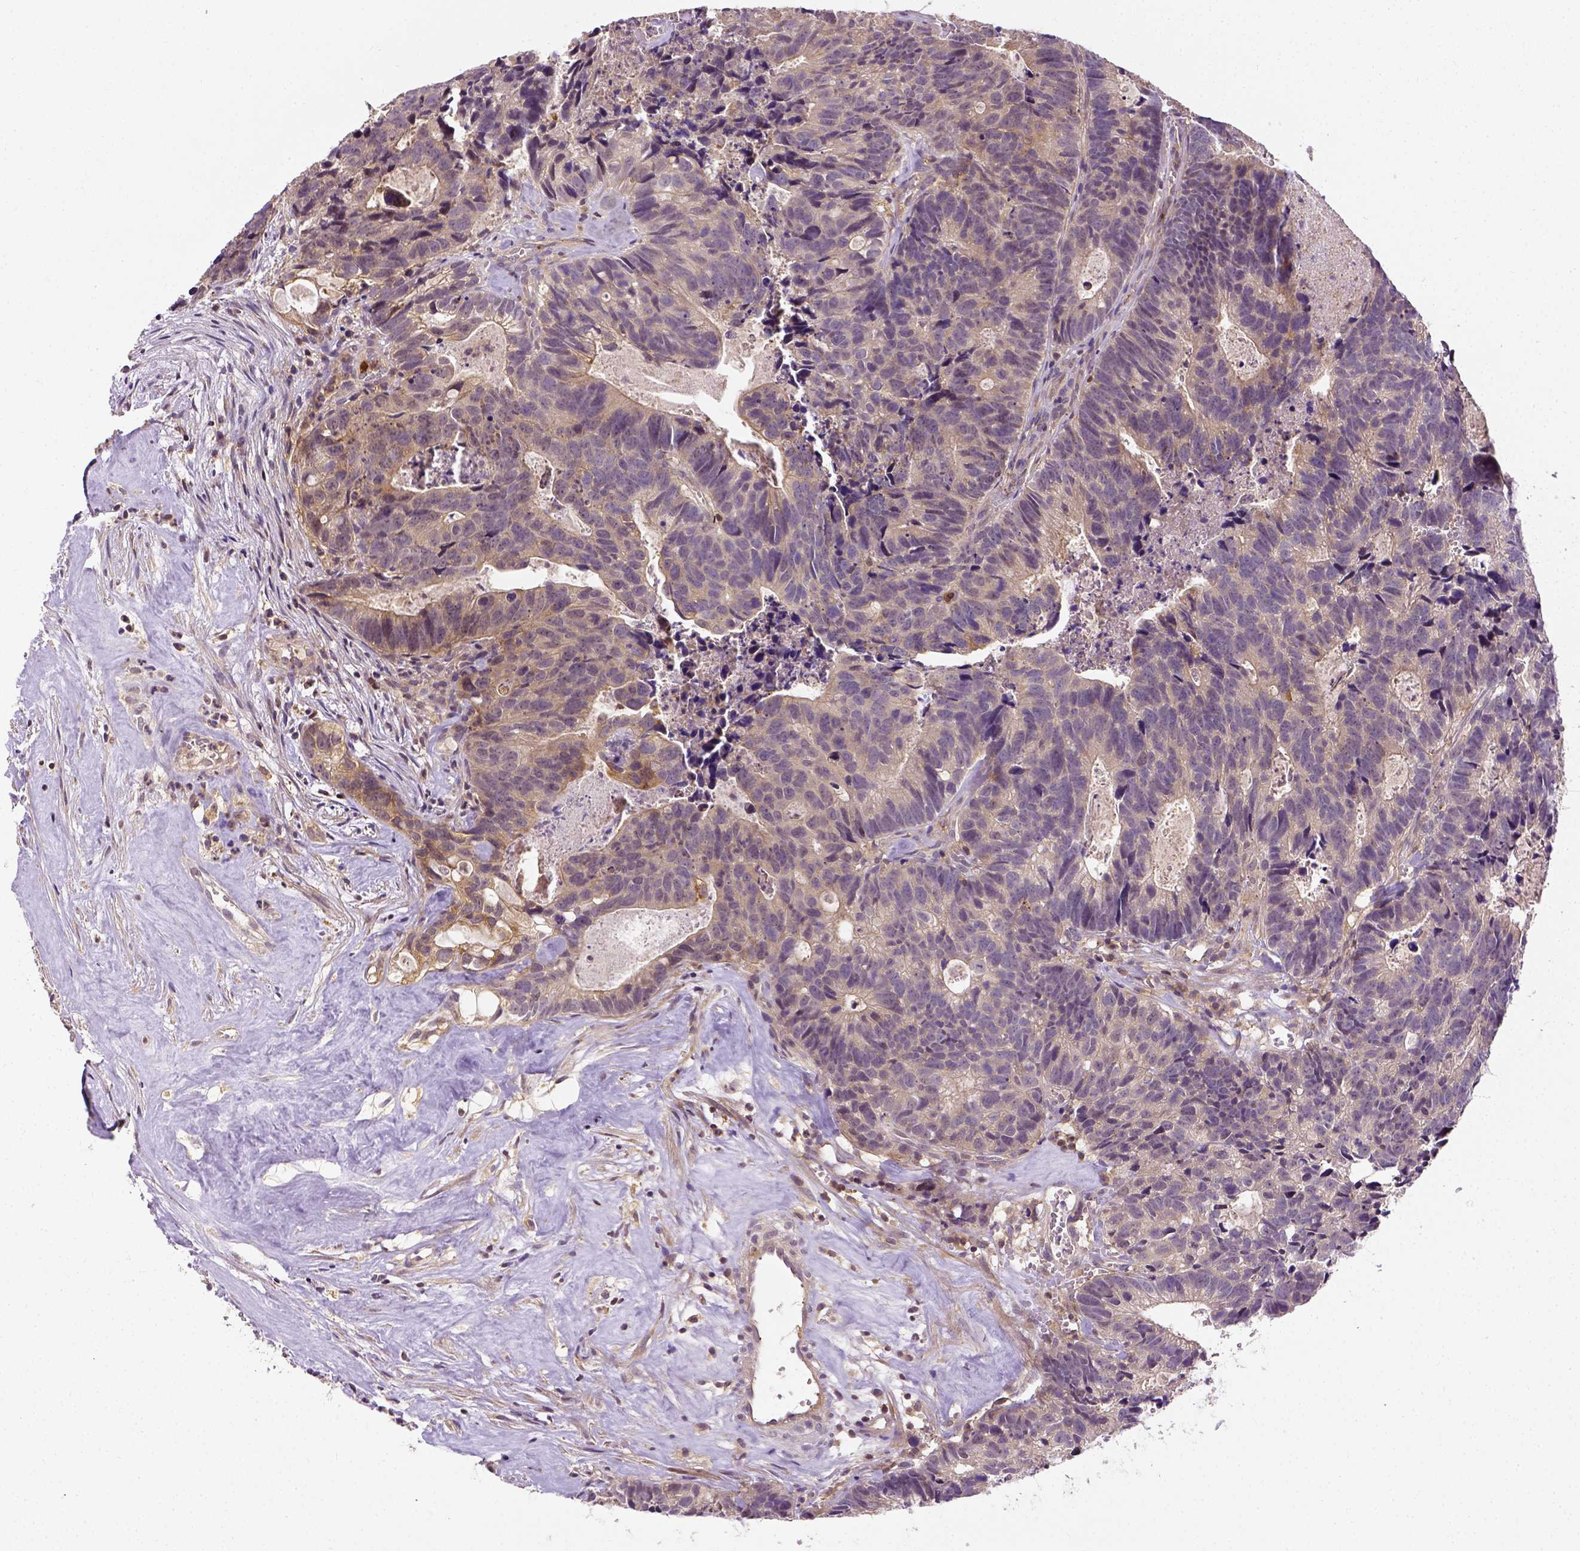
{"staining": {"intensity": "weak", "quantity": "25%-75%", "location": "cytoplasmic/membranous"}, "tissue": "head and neck cancer", "cell_type": "Tumor cells", "image_type": "cancer", "snomed": [{"axis": "morphology", "description": "Adenocarcinoma, NOS"}, {"axis": "topography", "description": "Head-Neck"}], "caption": "The photomicrograph displays immunohistochemical staining of adenocarcinoma (head and neck). There is weak cytoplasmic/membranous positivity is appreciated in approximately 25%-75% of tumor cells. Immunohistochemistry stains the protein of interest in brown and the nuclei are stained blue.", "gene": "MATK", "patient": {"sex": "male", "age": 62}}